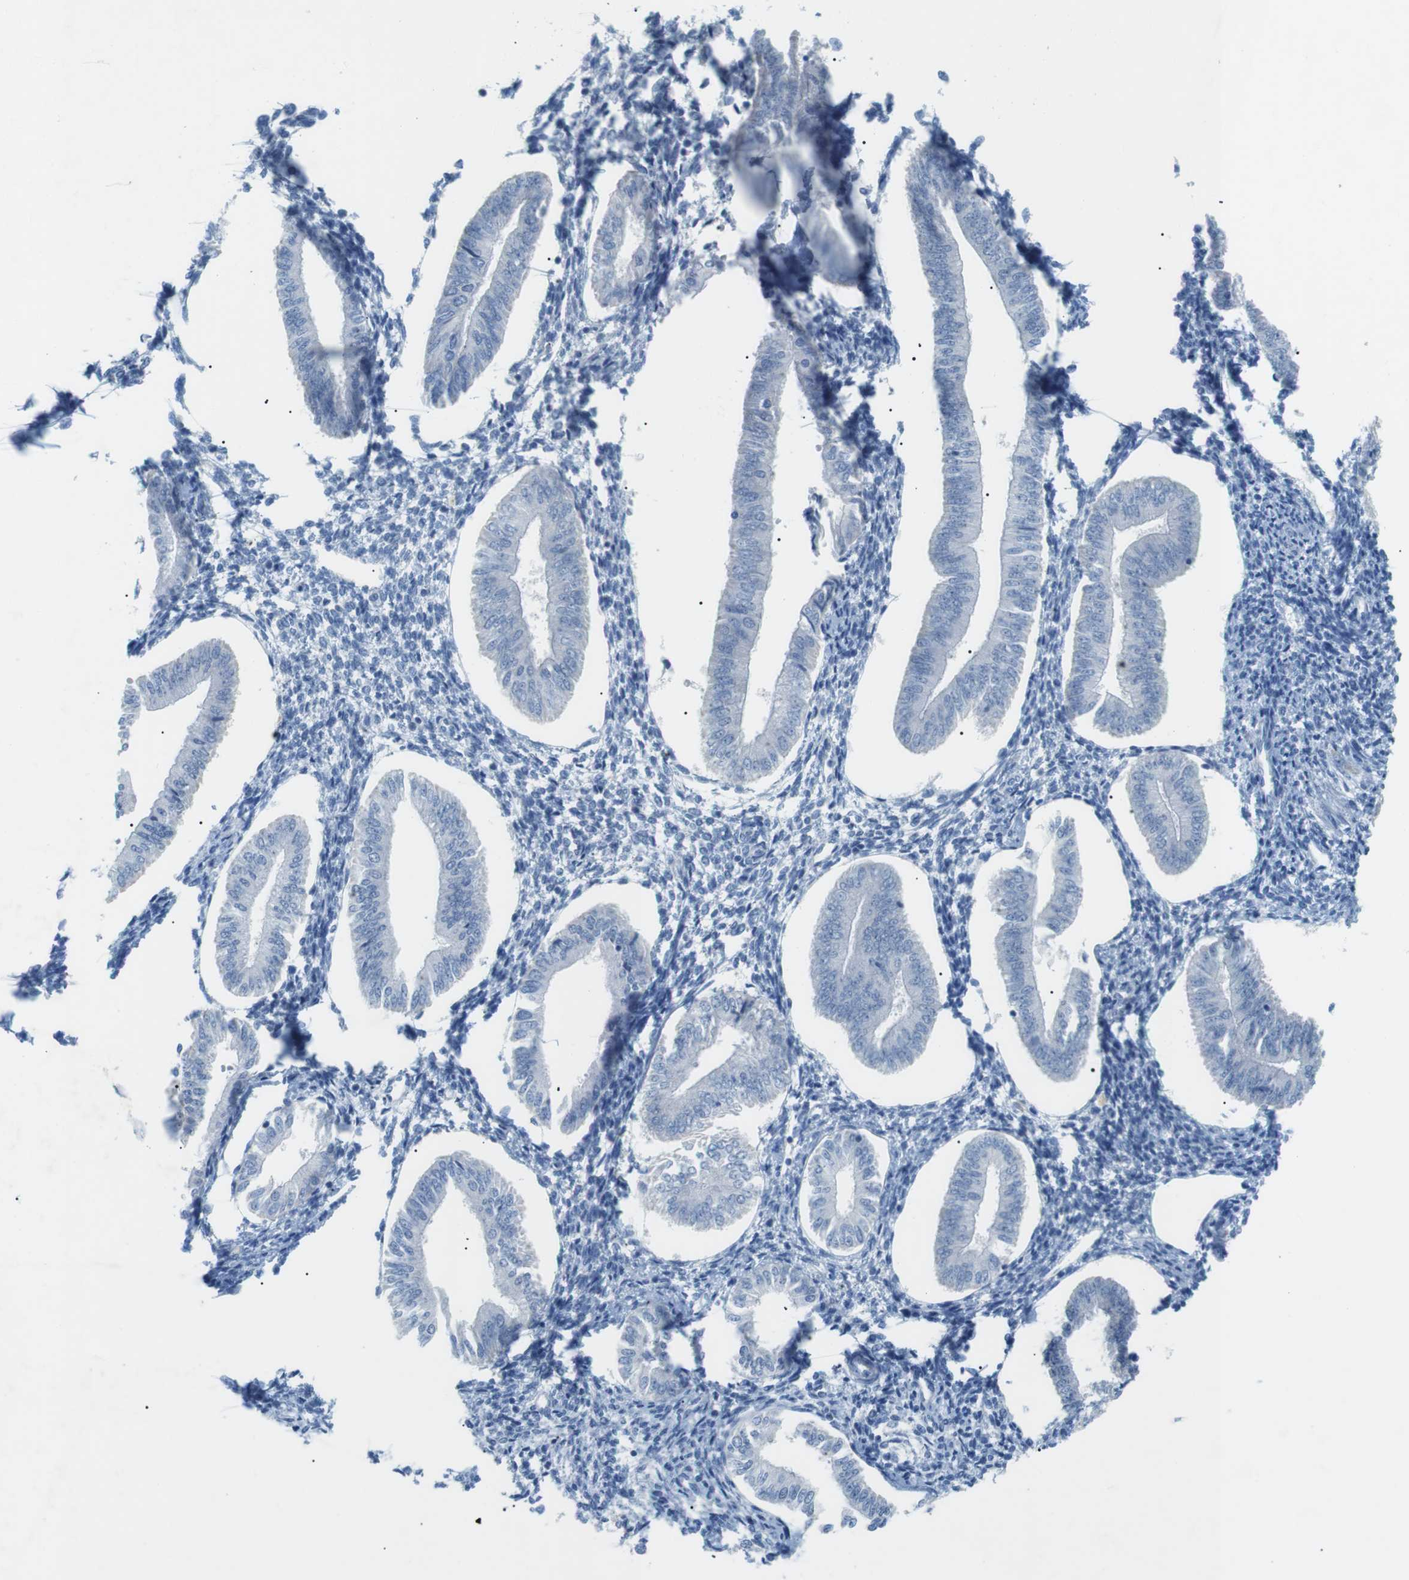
{"staining": {"intensity": "negative", "quantity": "none", "location": "none"}, "tissue": "endometrium", "cell_type": "Cells in endometrial stroma", "image_type": "normal", "snomed": [{"axis": "morphology", "description": "Normal tissue, NOS"}, {"axis": "topography", "description": "Endometrium"}], "caption": "Immunohistochemistry histopathology image of unremarkable endometrium: human endometrium stained with DAB (3,3'-diaminobenzidine) reveals no significant protein positivity in cells in endometrial stroma. (Immunohistochemistry (ihc), brightfield microscopy, high magnification).", "gene": "SALL4", "patient": {"sex": "female", "age": 50}}